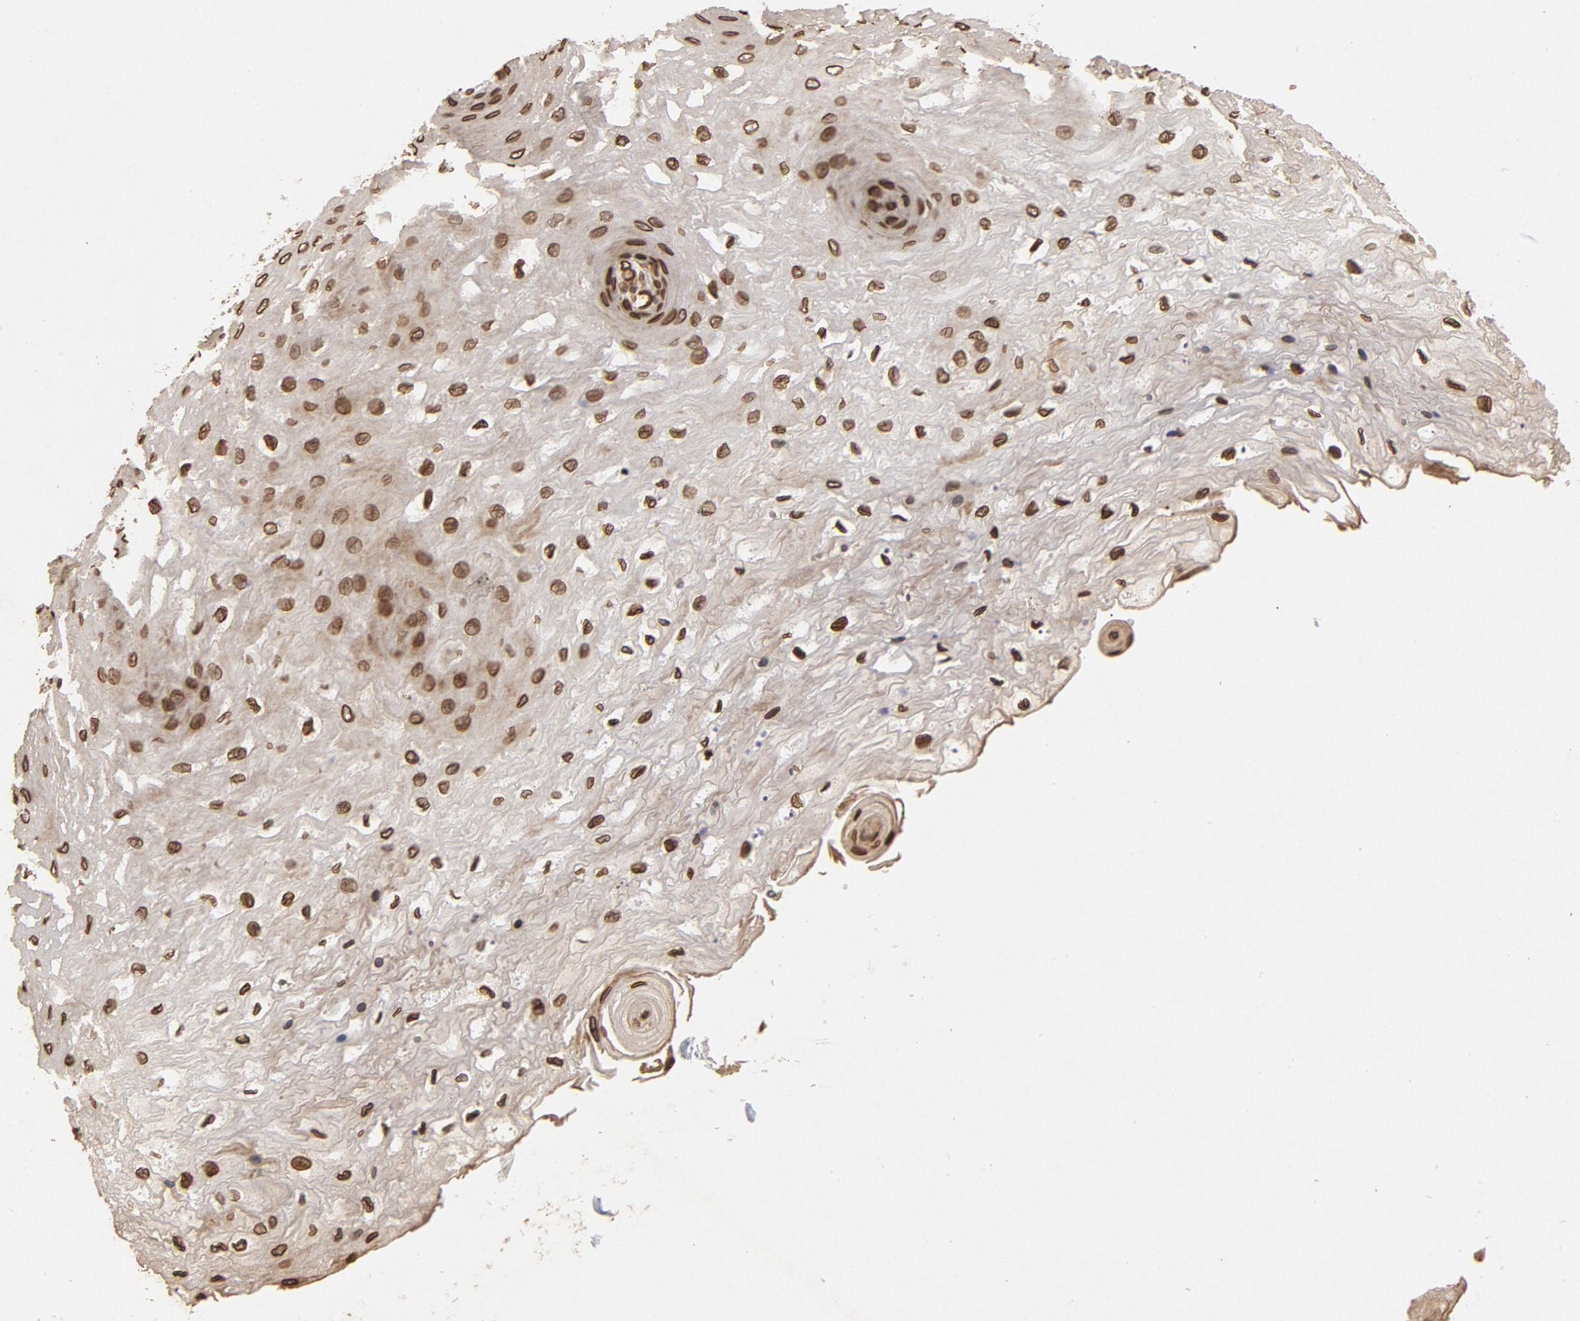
{"staining": {"intensity": "strong", "quantity": ">75%", "location": "cytoplasmic/membranous,nuclear"}, "tissue": "esophagus", "cell_type": "Squamous epithelial cells", "image_type": "normal", "snomed": [{"axis": "morphology", "description": "Normal tissue, NOS"}, {"axis": "topography", "description": "Esophagus"}], "caption": "A high-resolution micrograph shows IHC staining of normal esophagus, which shows strong cytoplasmic/membranous,nuclear positivity in approximately >75% of squamous epithelial cells.", "gene": "LMNA", "patient": {"sex": "female", "age": 72}}